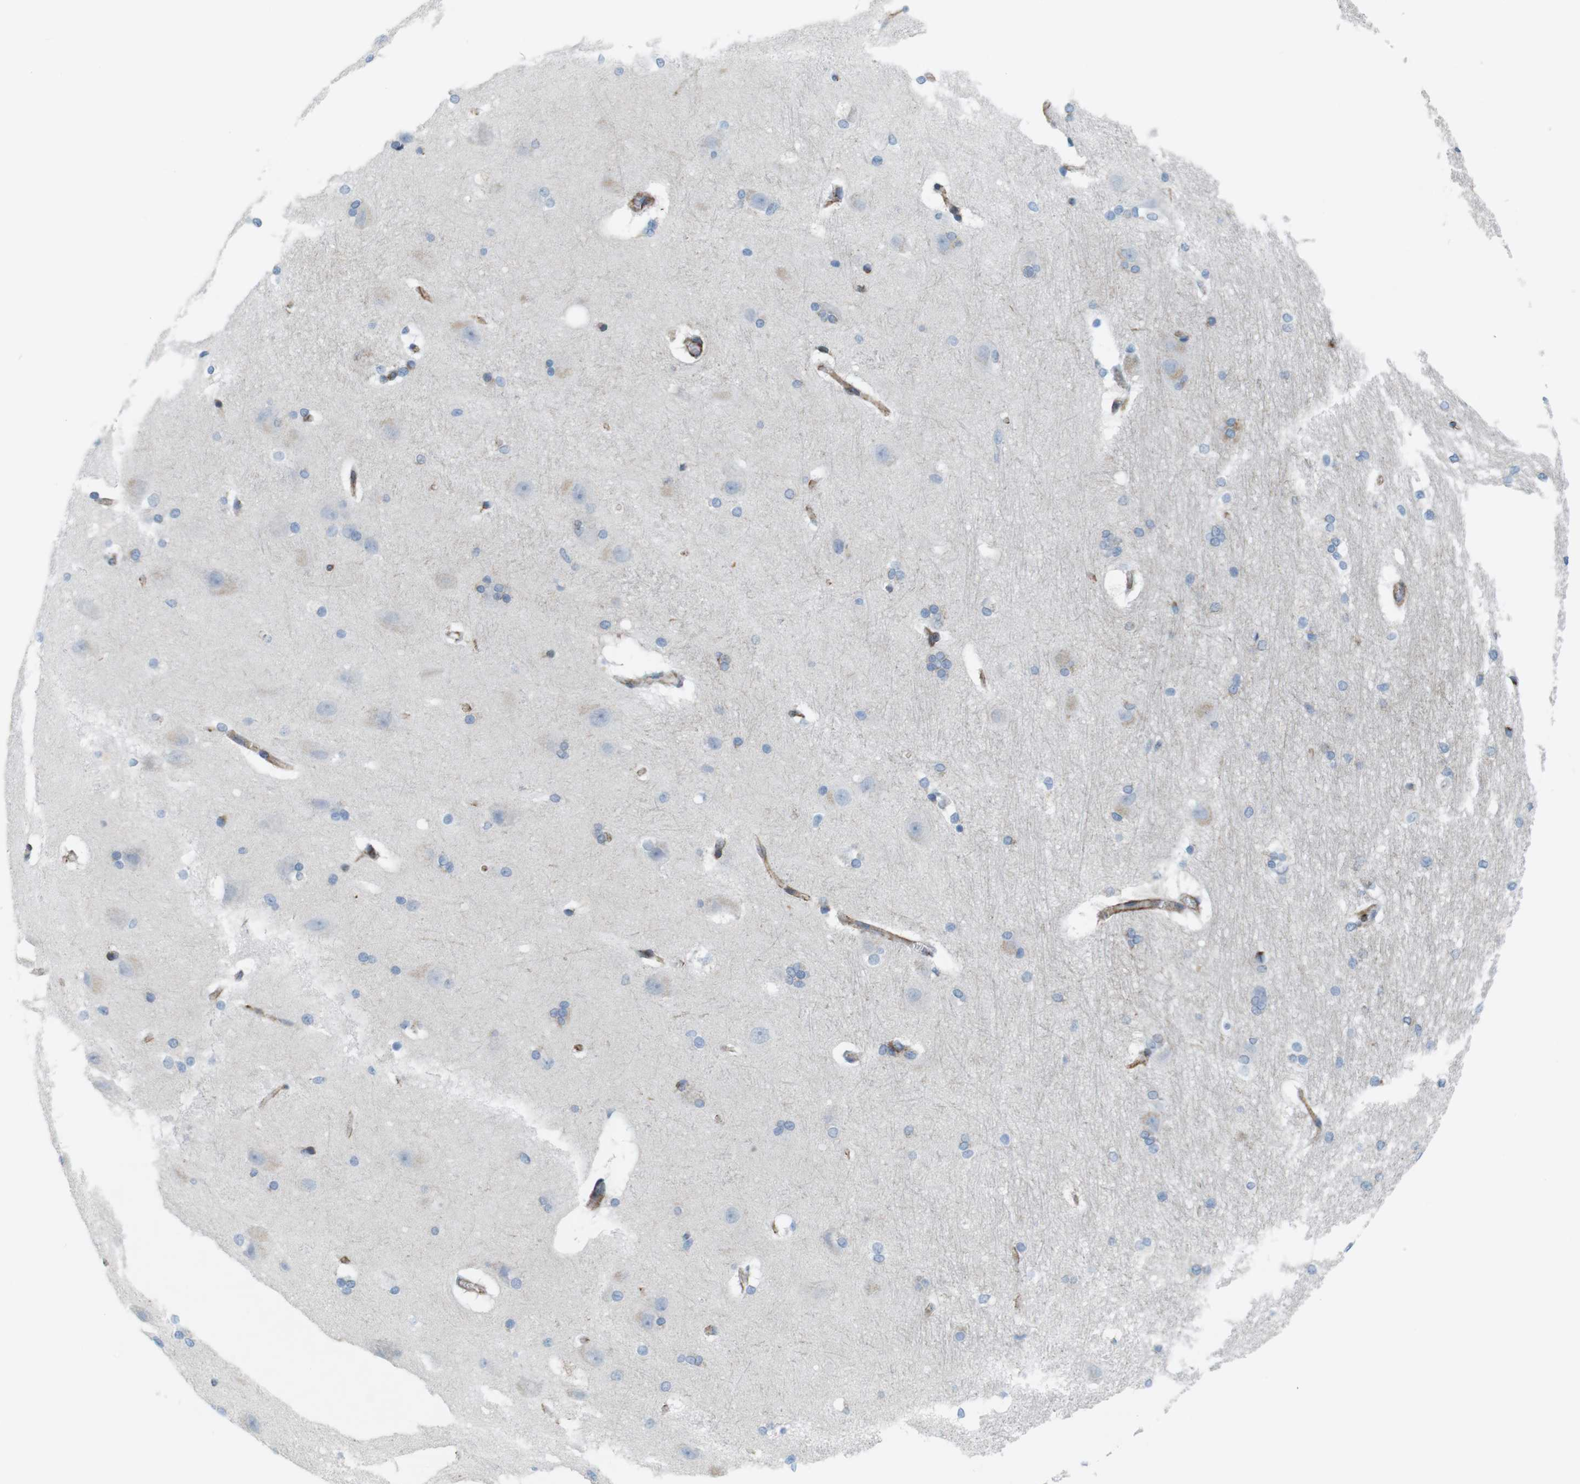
{"staining": {"intensity": "negative", "quantity": "none", "location": "none"}, "tissue": "hippocampus", "cell_type": "Glial cells", "image_type": "normal", "snomed": [{"axis": "morphology", "description": "Normal tissue, NOS"}, {"axis": "topography", "description": "Hippocampus"}], "caption": "Immunohistochemistry photomicrograph of benign hippocampus: human hippocampus stained with DAB (3,3'-diaminobenzidine) reveals no significant protein staining in glial cells.", "gene": "MYH9", "patient": {"sex": "female", "age": 19}}